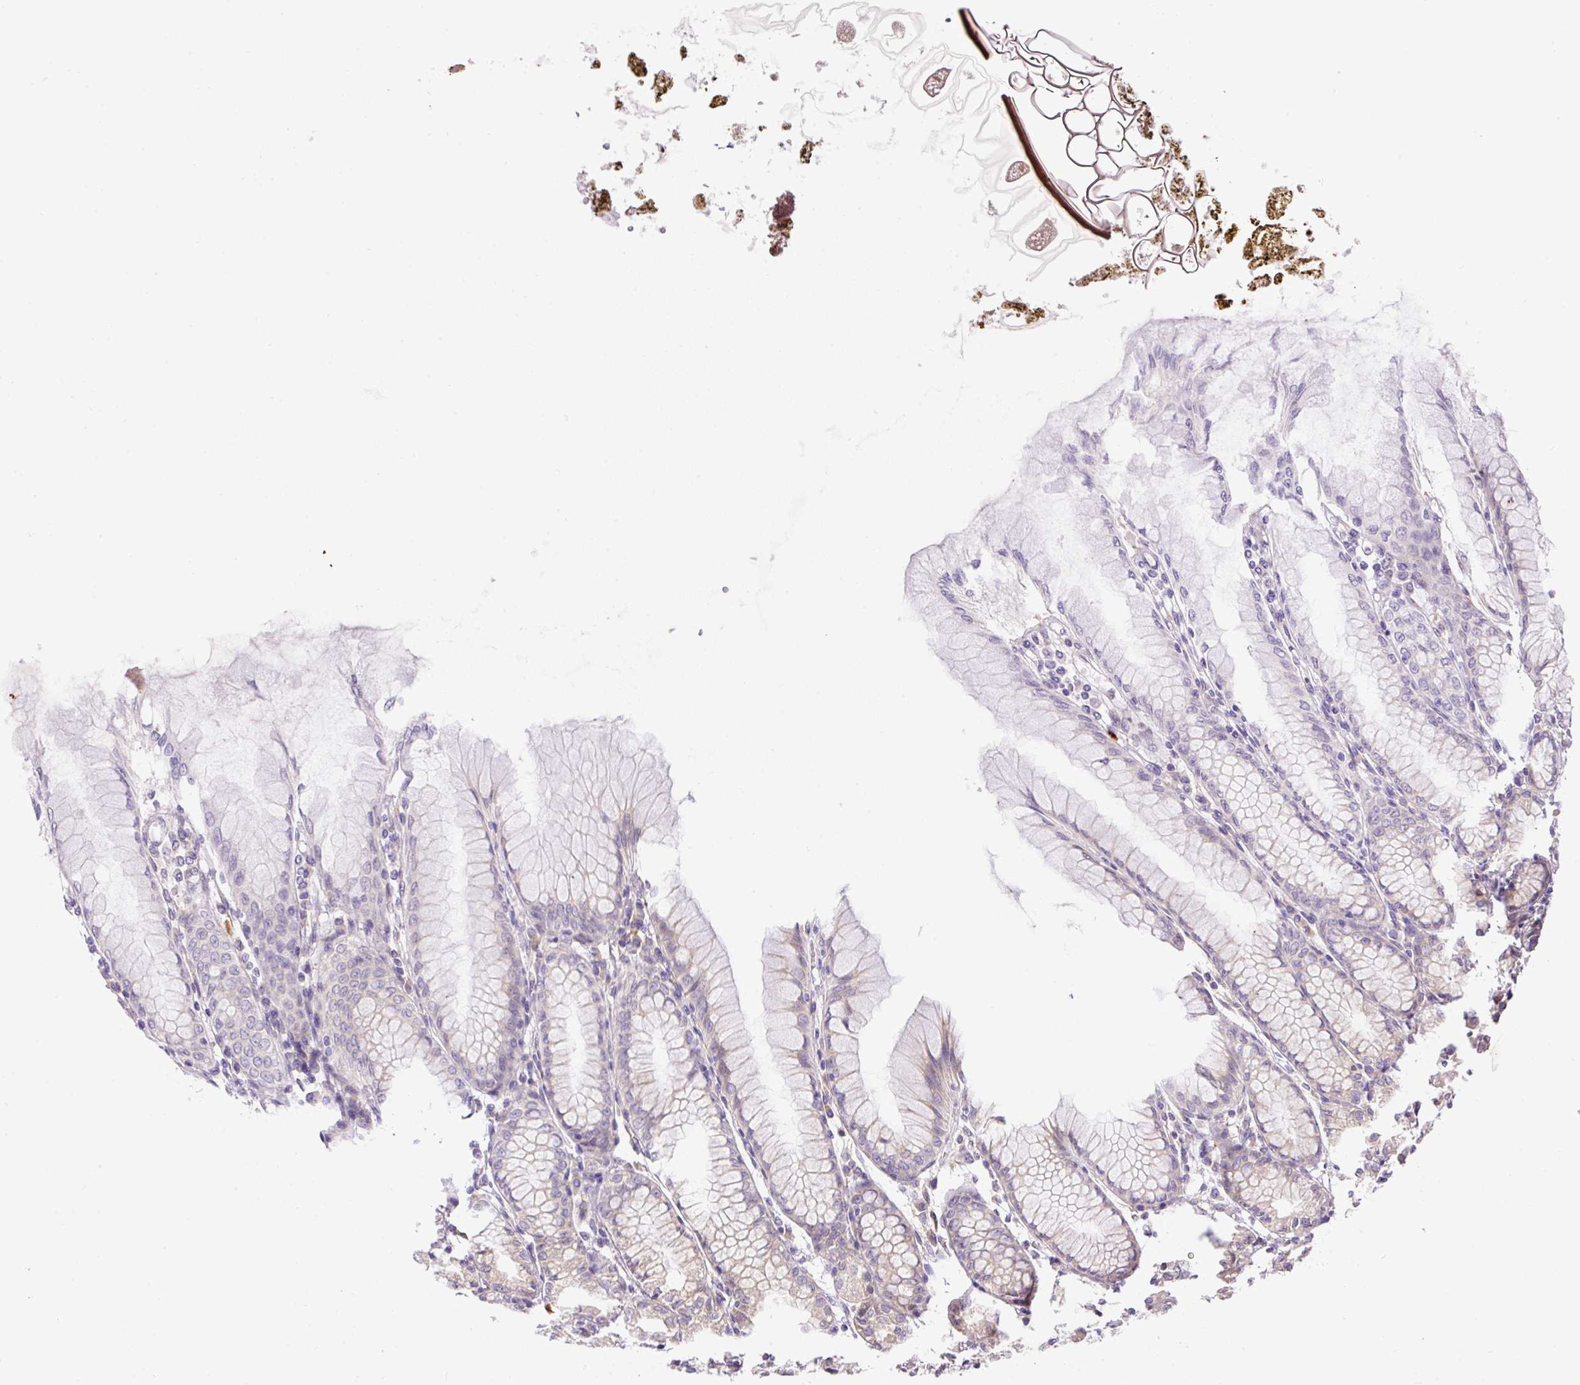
{"staining": {"intensity": "weak", "quantity": "<25%", "location": "cytoplasmic/membranous"}, "tissue": "stomach", "cell_type": "Glandular cells", "image_type": "normal", "snomed": [{"axis": "morphology", "description": "Normal tissue, NOS"}, {"axis": "topography", "description": "Stomach"}], "caption": "An immunohistochemistry (IHC) image of unremarkable stomach is shown. There is no staining in glandular cells of stomach.", "gene": "POFUT1", "patient": {"sex": "female", "age": 57}}